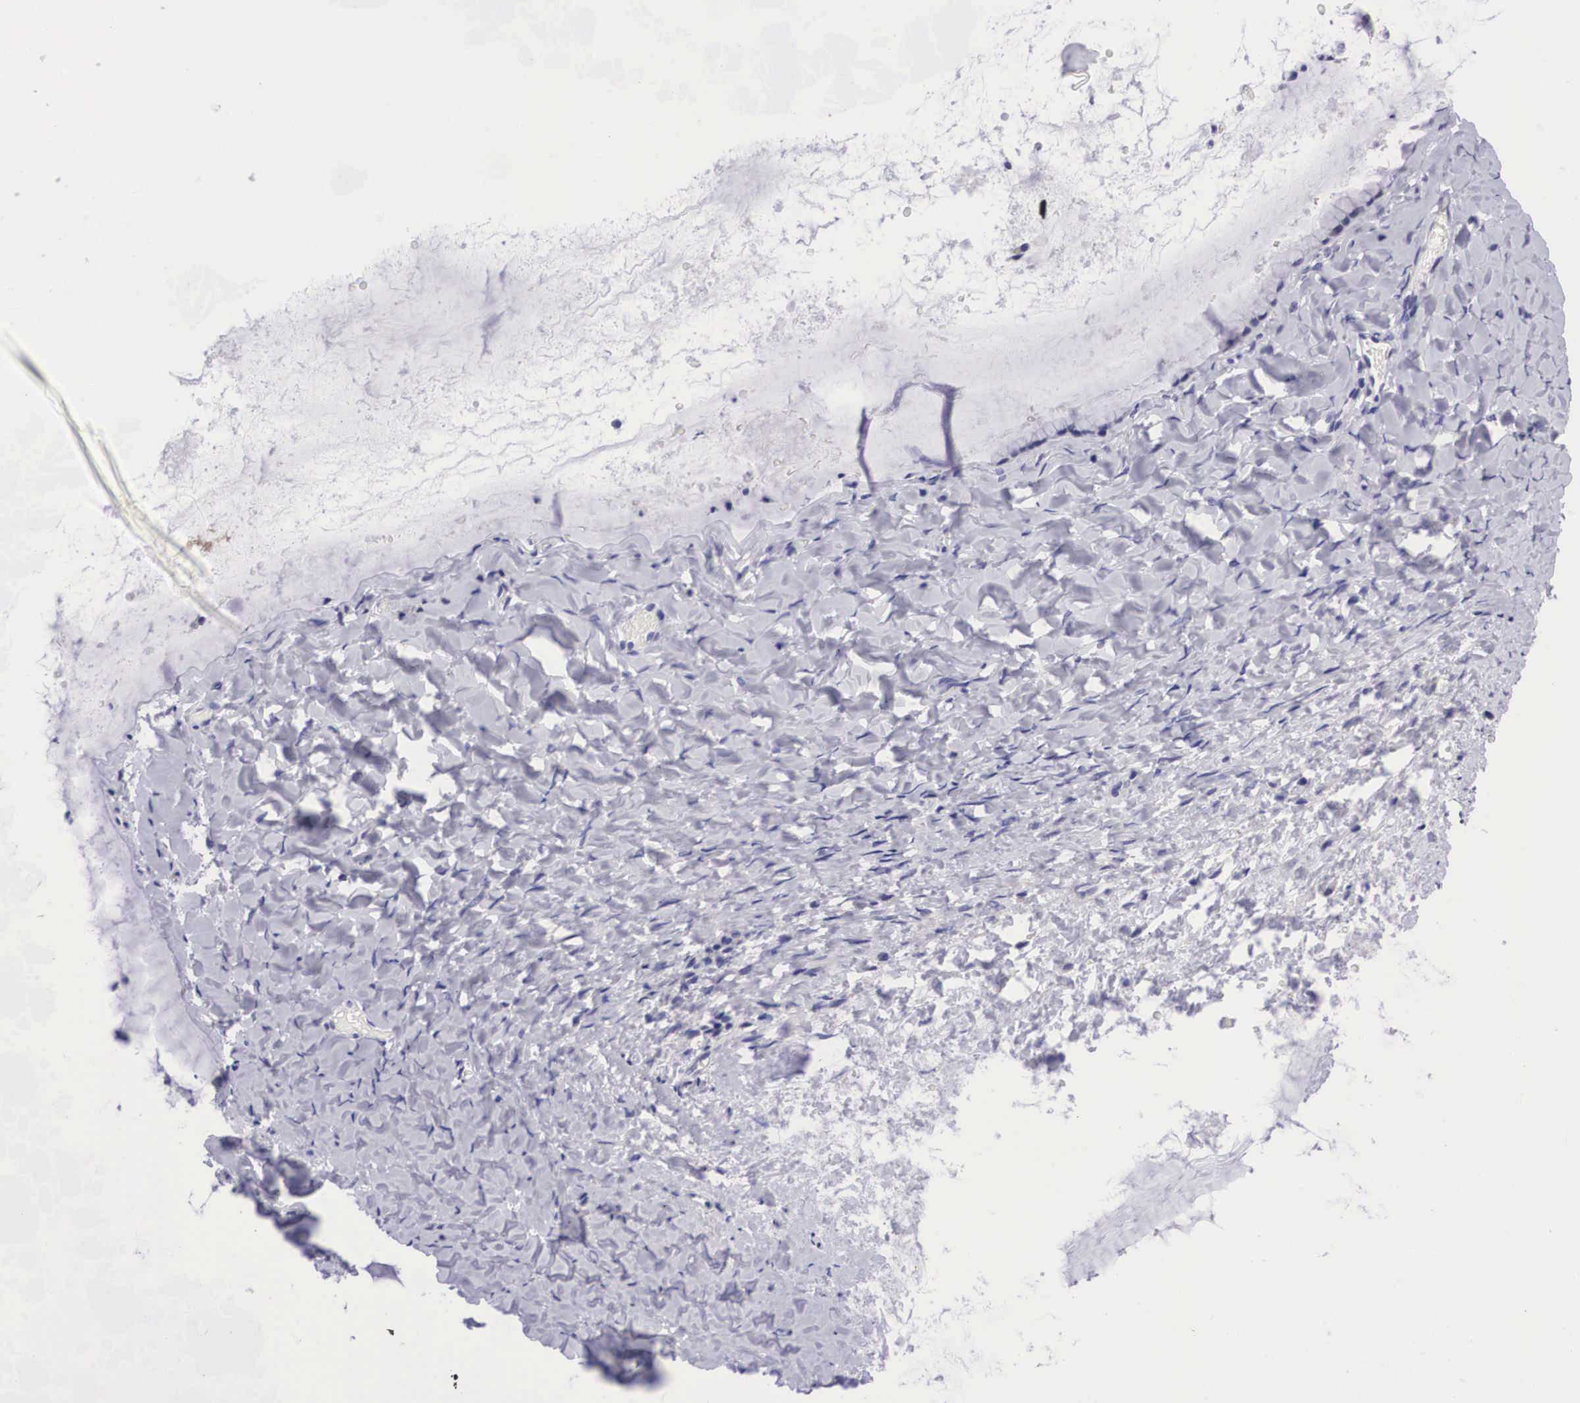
{"staining": {"intensity": "negative", "quantity": "none", "location": "none"}, "tissue": "ovarian cancer", "cell_type": "Tumor cells", "image_type": "cancer", "snomed": [{"axis": "morphology", "description": "Cystadenocarcinoma, mucinous, NOS"}, {"axis": "topography", "description": "Ovary"}], "caption": "Ovarian cancer (mucinous cystadenocarcinoma) was stained to show a protein in brown. There is no significant positivity in tumor cells.", "gene": "ARG2", "patient": {"sex": "female", "age": 41}}